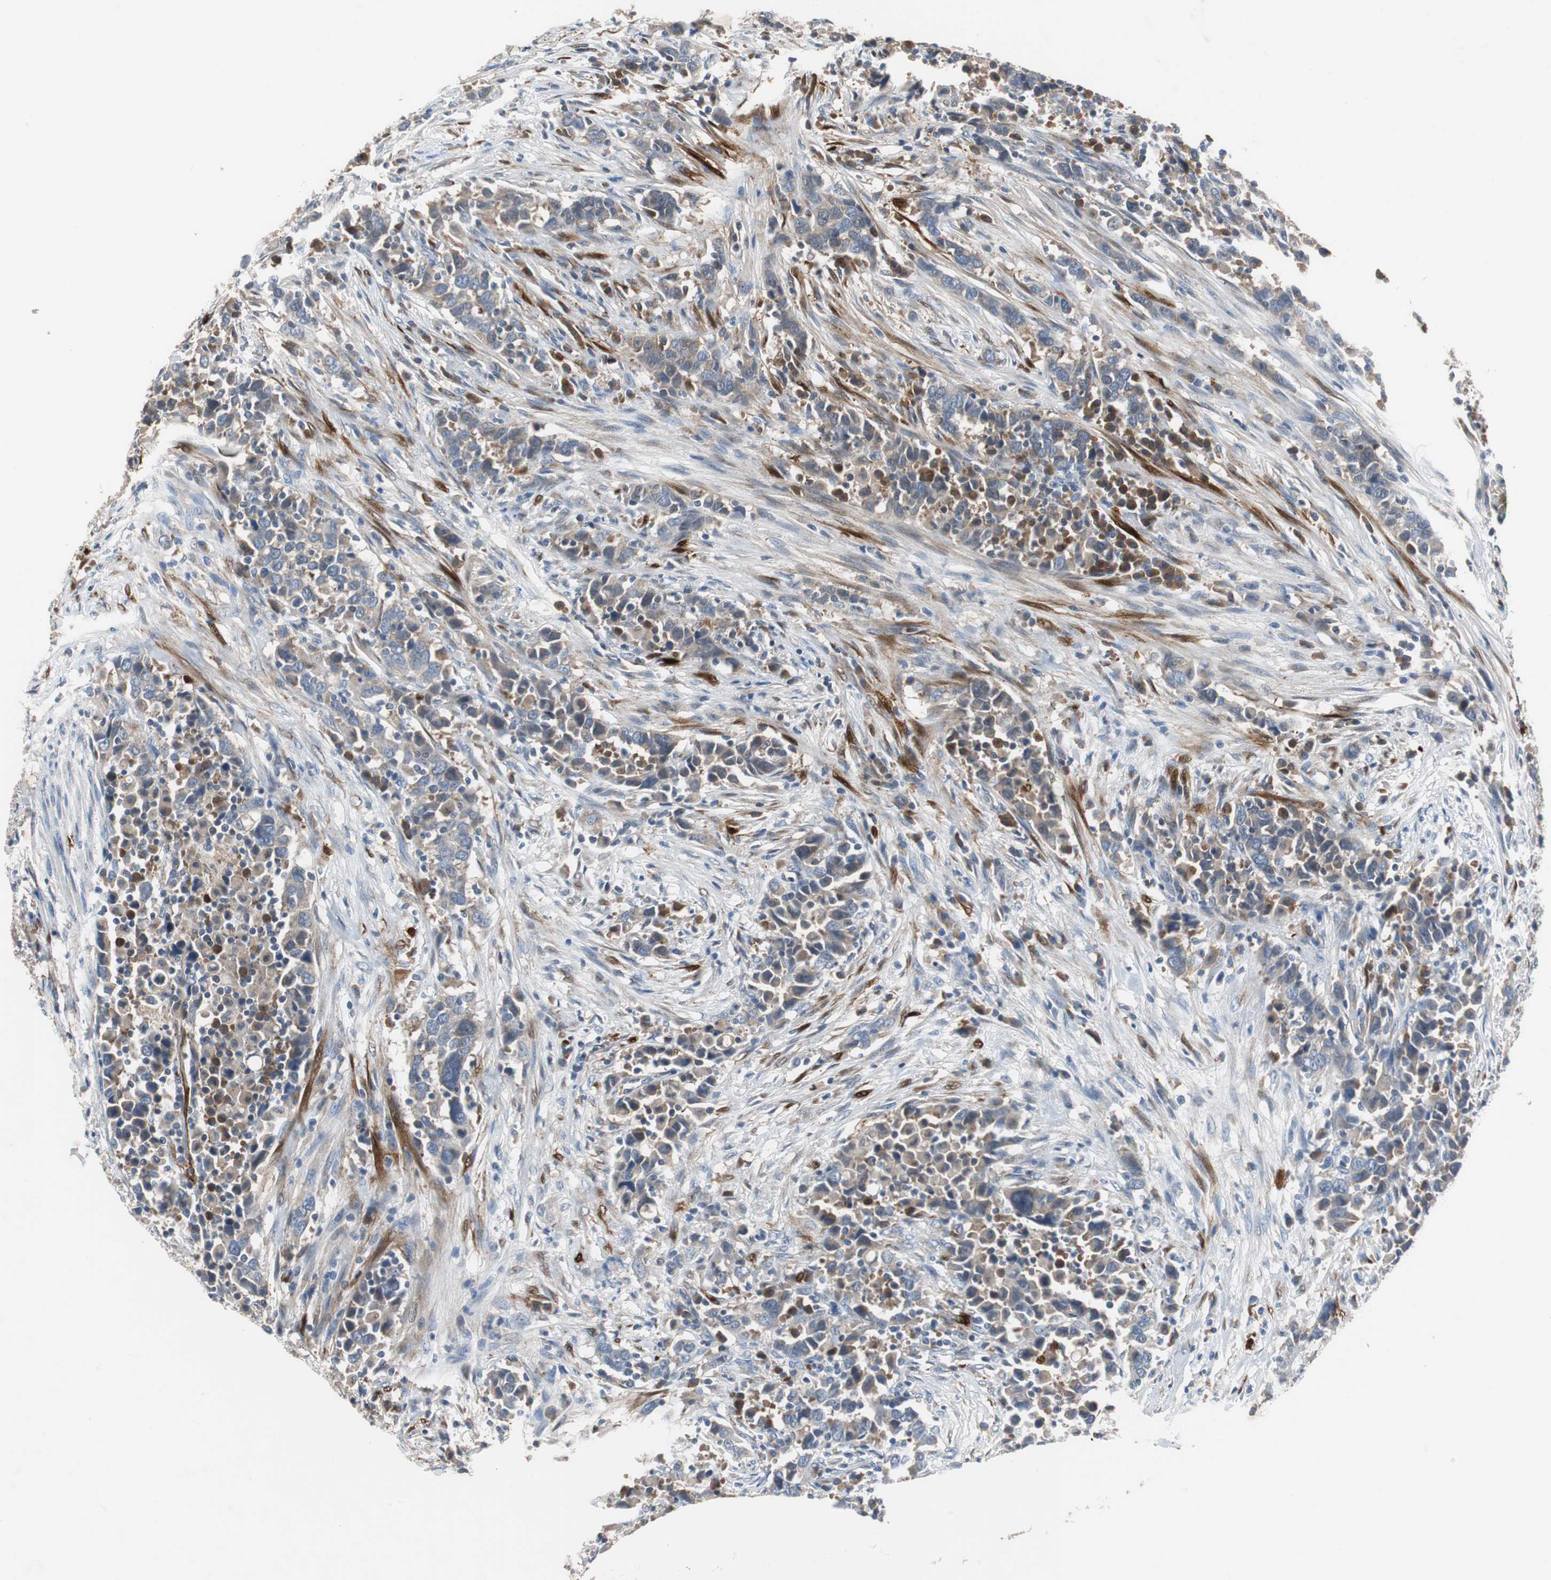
{"staining": {"intensity": "moderate", "quantity": ">75%", "location": "cytoplasmic/membranous"}, "tissue": "urothelial cancer", "cell_type": "Tumor cells", "image_type": "cancer", "snomed": [{"axis": "morphology", "description": "Urothelial carcinoma, High grade"}, {"axis": "topography", "description": "Urinary bladder"}], "caption": "Immunohistochemical staining of urothelial cancer exhibits medium levels of moderate cytoplasmic/membranous positivity in about >75% of tumor cells. The staining is performed using DAB (3,3'-diaminobenzidine) brown chromogen to label protein expression. The nuclei are counter-stained blue using hematoxylin.", "gene": "CALB2", "patient": {"sex": "male", "age": 61}}